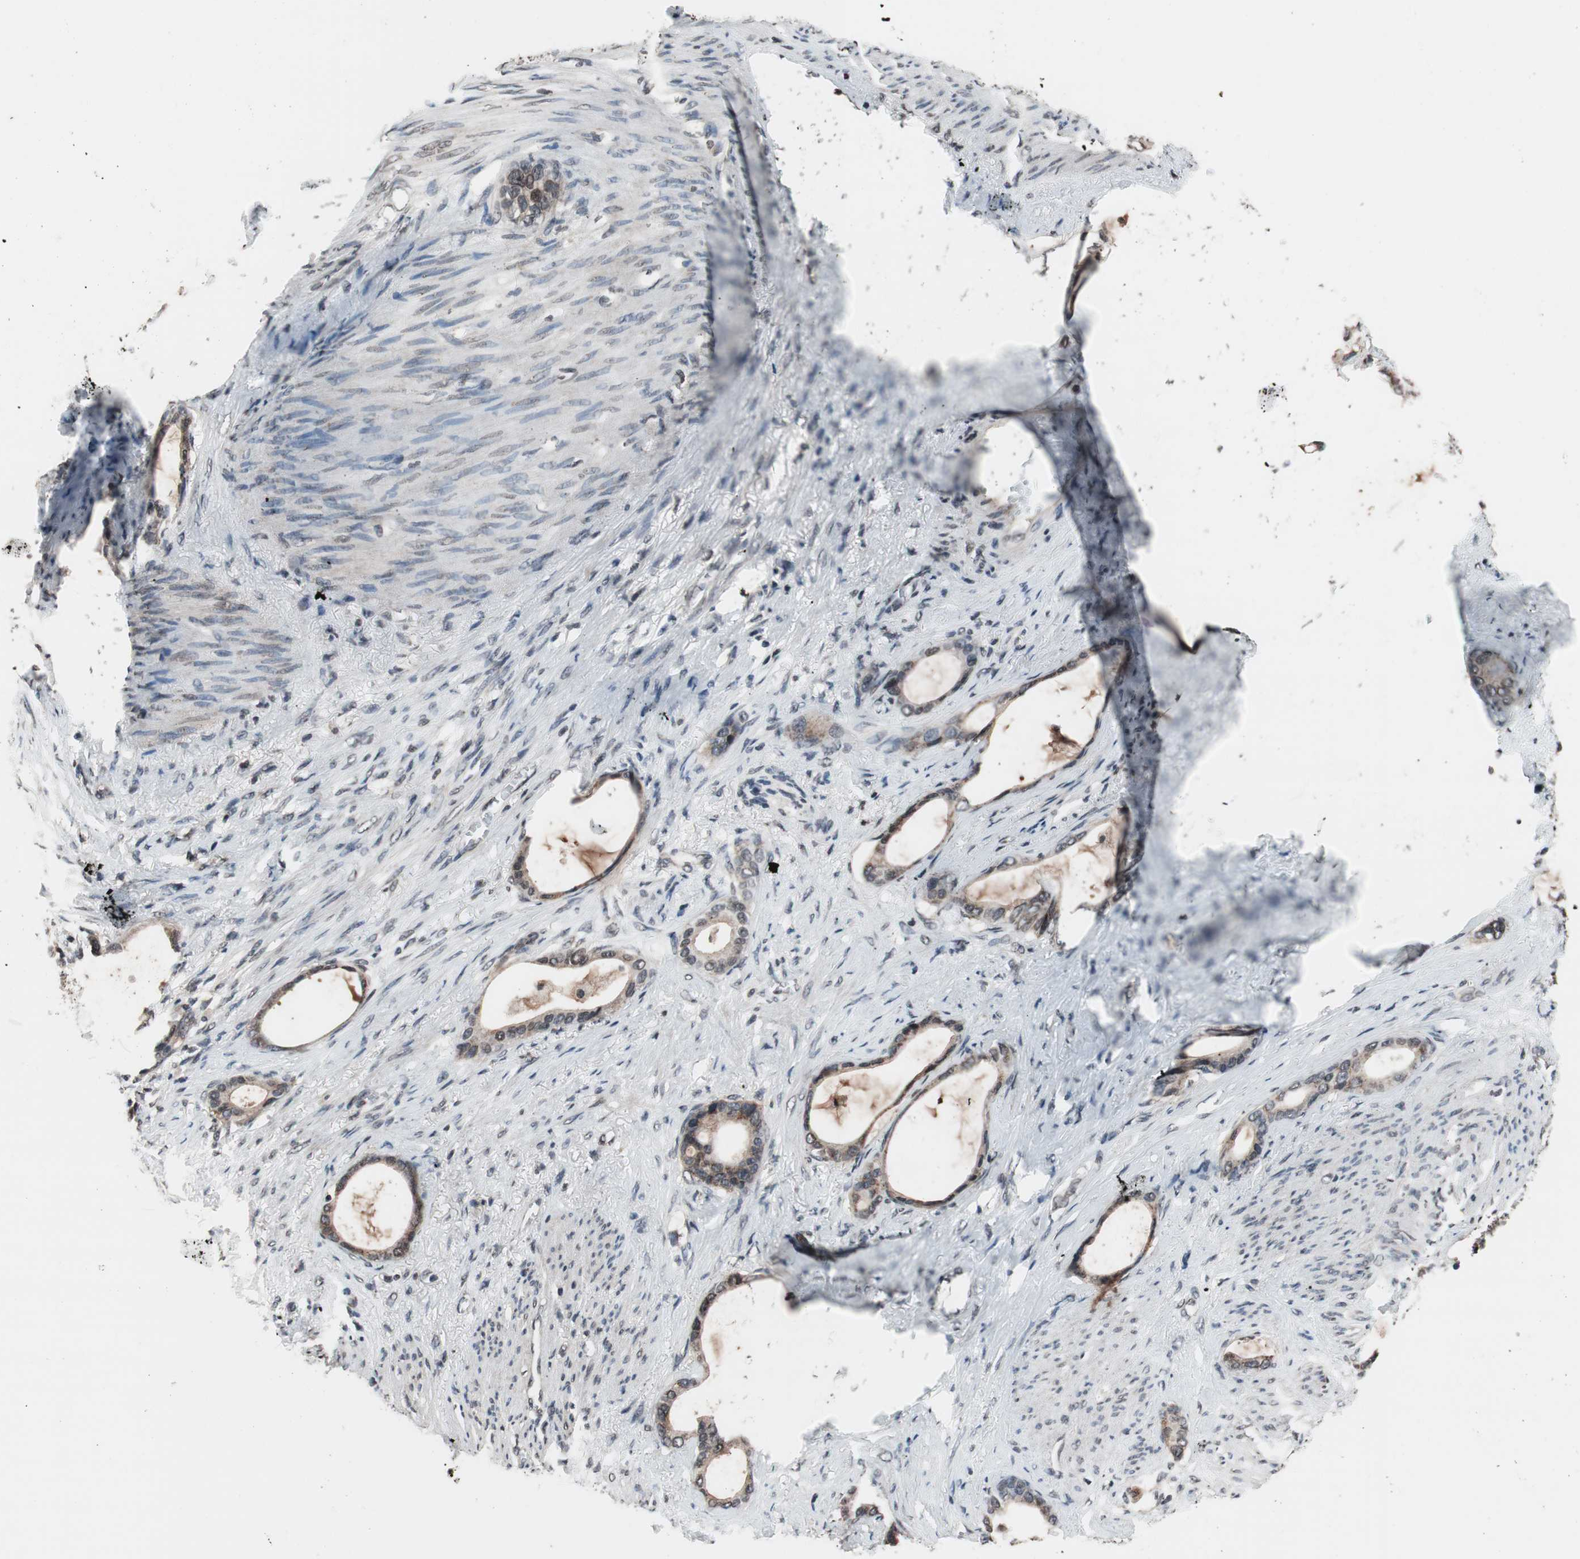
{"staining": {"intensity": "weak", "quantity": ">75%", "location": "cytoplasmic/membranous"}, "tissue": "stomach cancer", "cell_type": "Tumor cells", "image_type": "cancer", "snomed": [{"axis": "morphology", "description": "Adenocarcinoma, NOS"}, {"axis": "topography", "description": "Stomach"}], "caption": "About >75% of tumor cells in adenocarcinoma (stomach) exhibit weak cytoplasmic/membranous protein expression as visualized by brown immunohistochemical staining.", "gene": "RFC1", "patient": {"sex": "female", "age": 75}}